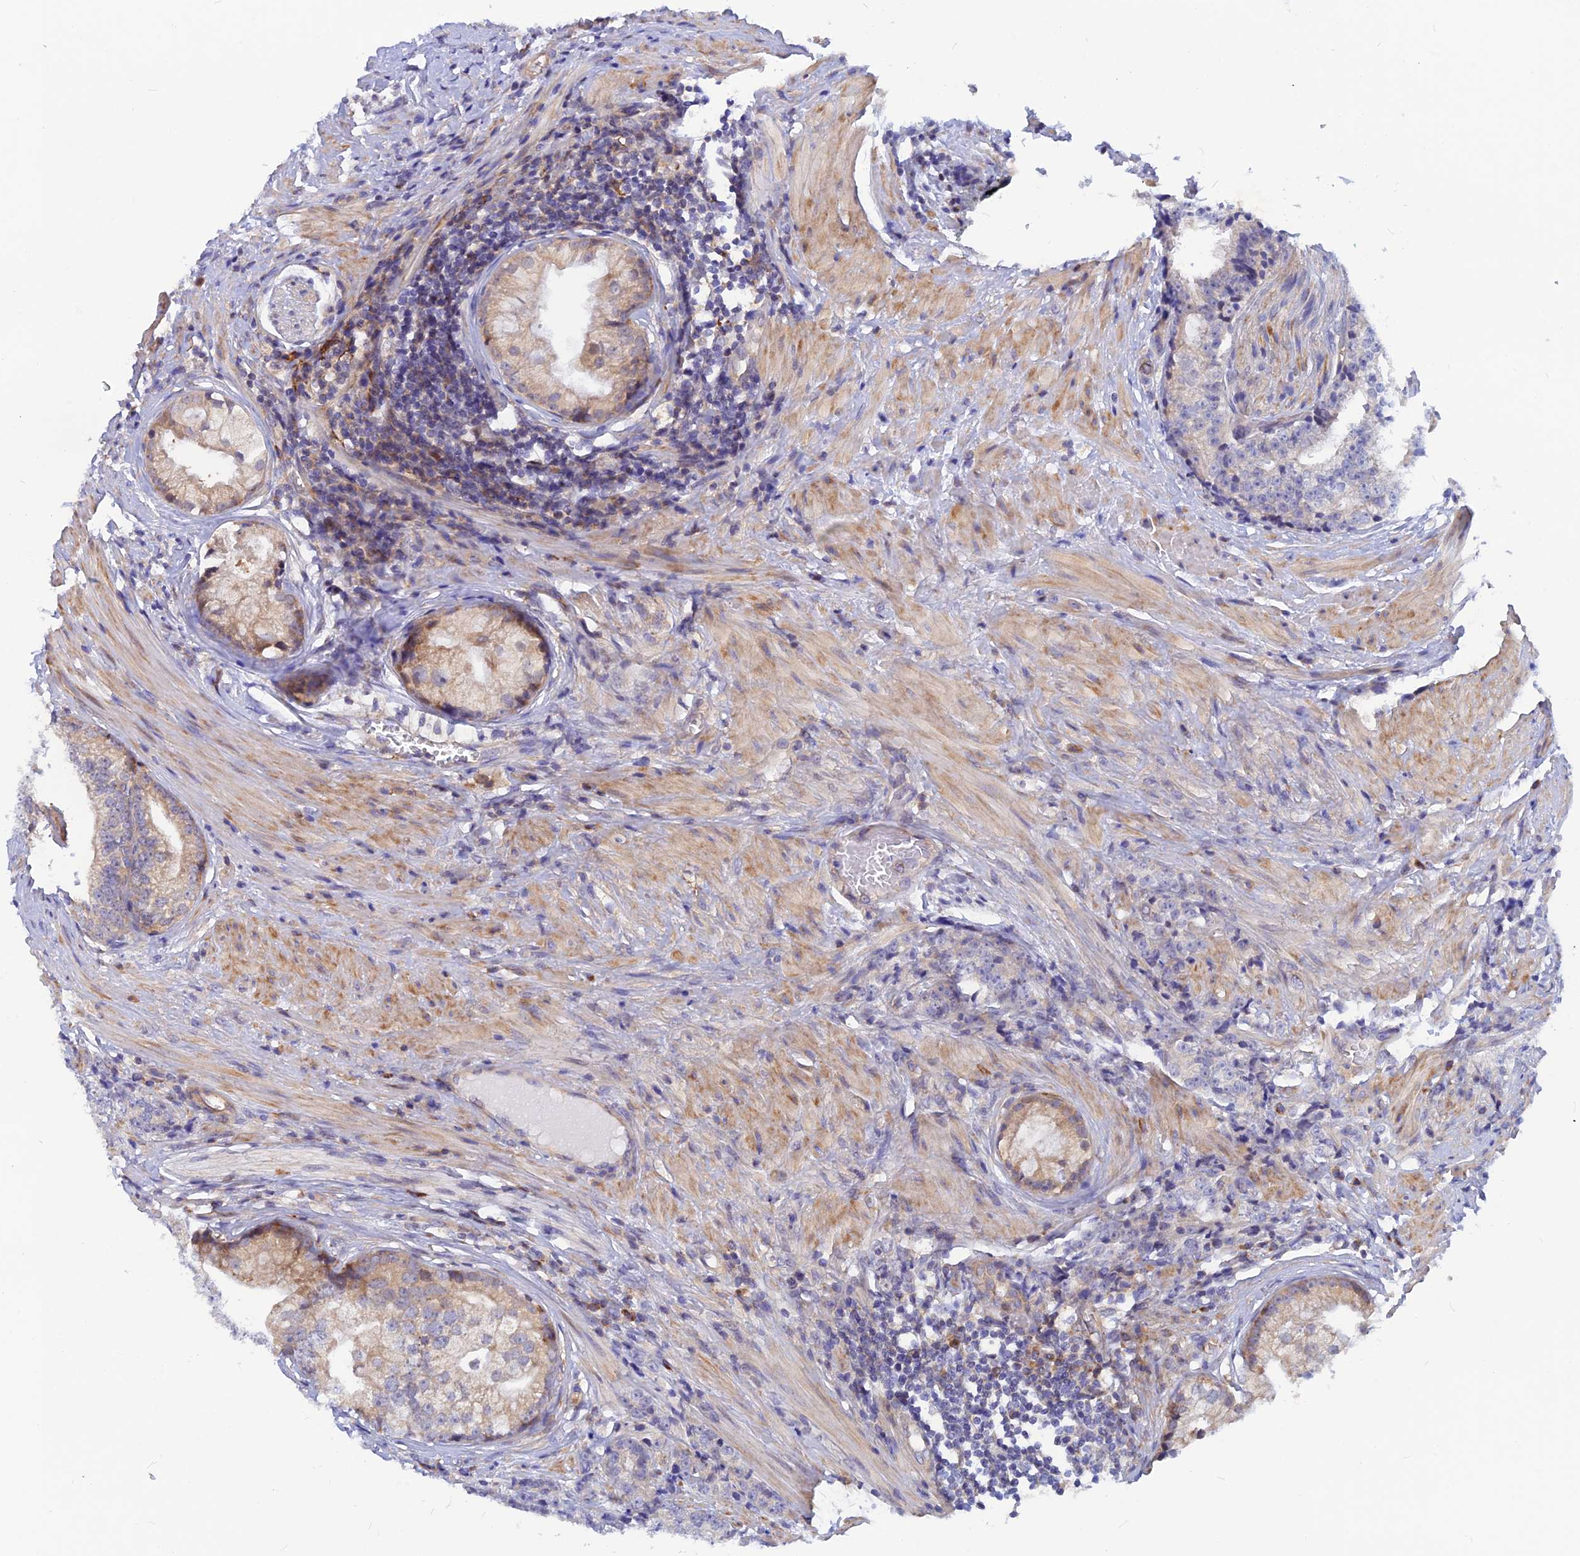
{"staining": {"intensity": "weak", "quantity": "<25%", "location": "cytoplasmic/membranous"}, "tissue": "prostate cancer", "cell_type": "Tumor cells", "image_type": "cancer", "snomed": [{"axis": "morphology", "description": "Adenocarcinoma, High grade"}, {"axis": "topography", "description": "Prostate"}], "caption": "Prostate cancer (adenocarcinoma (high-grade)) was stained to show a protein in brown. There is no significant positivity in tumor cells.", "gene": "DNAJC16", "patient": {"sex": "male", "age": 69}}